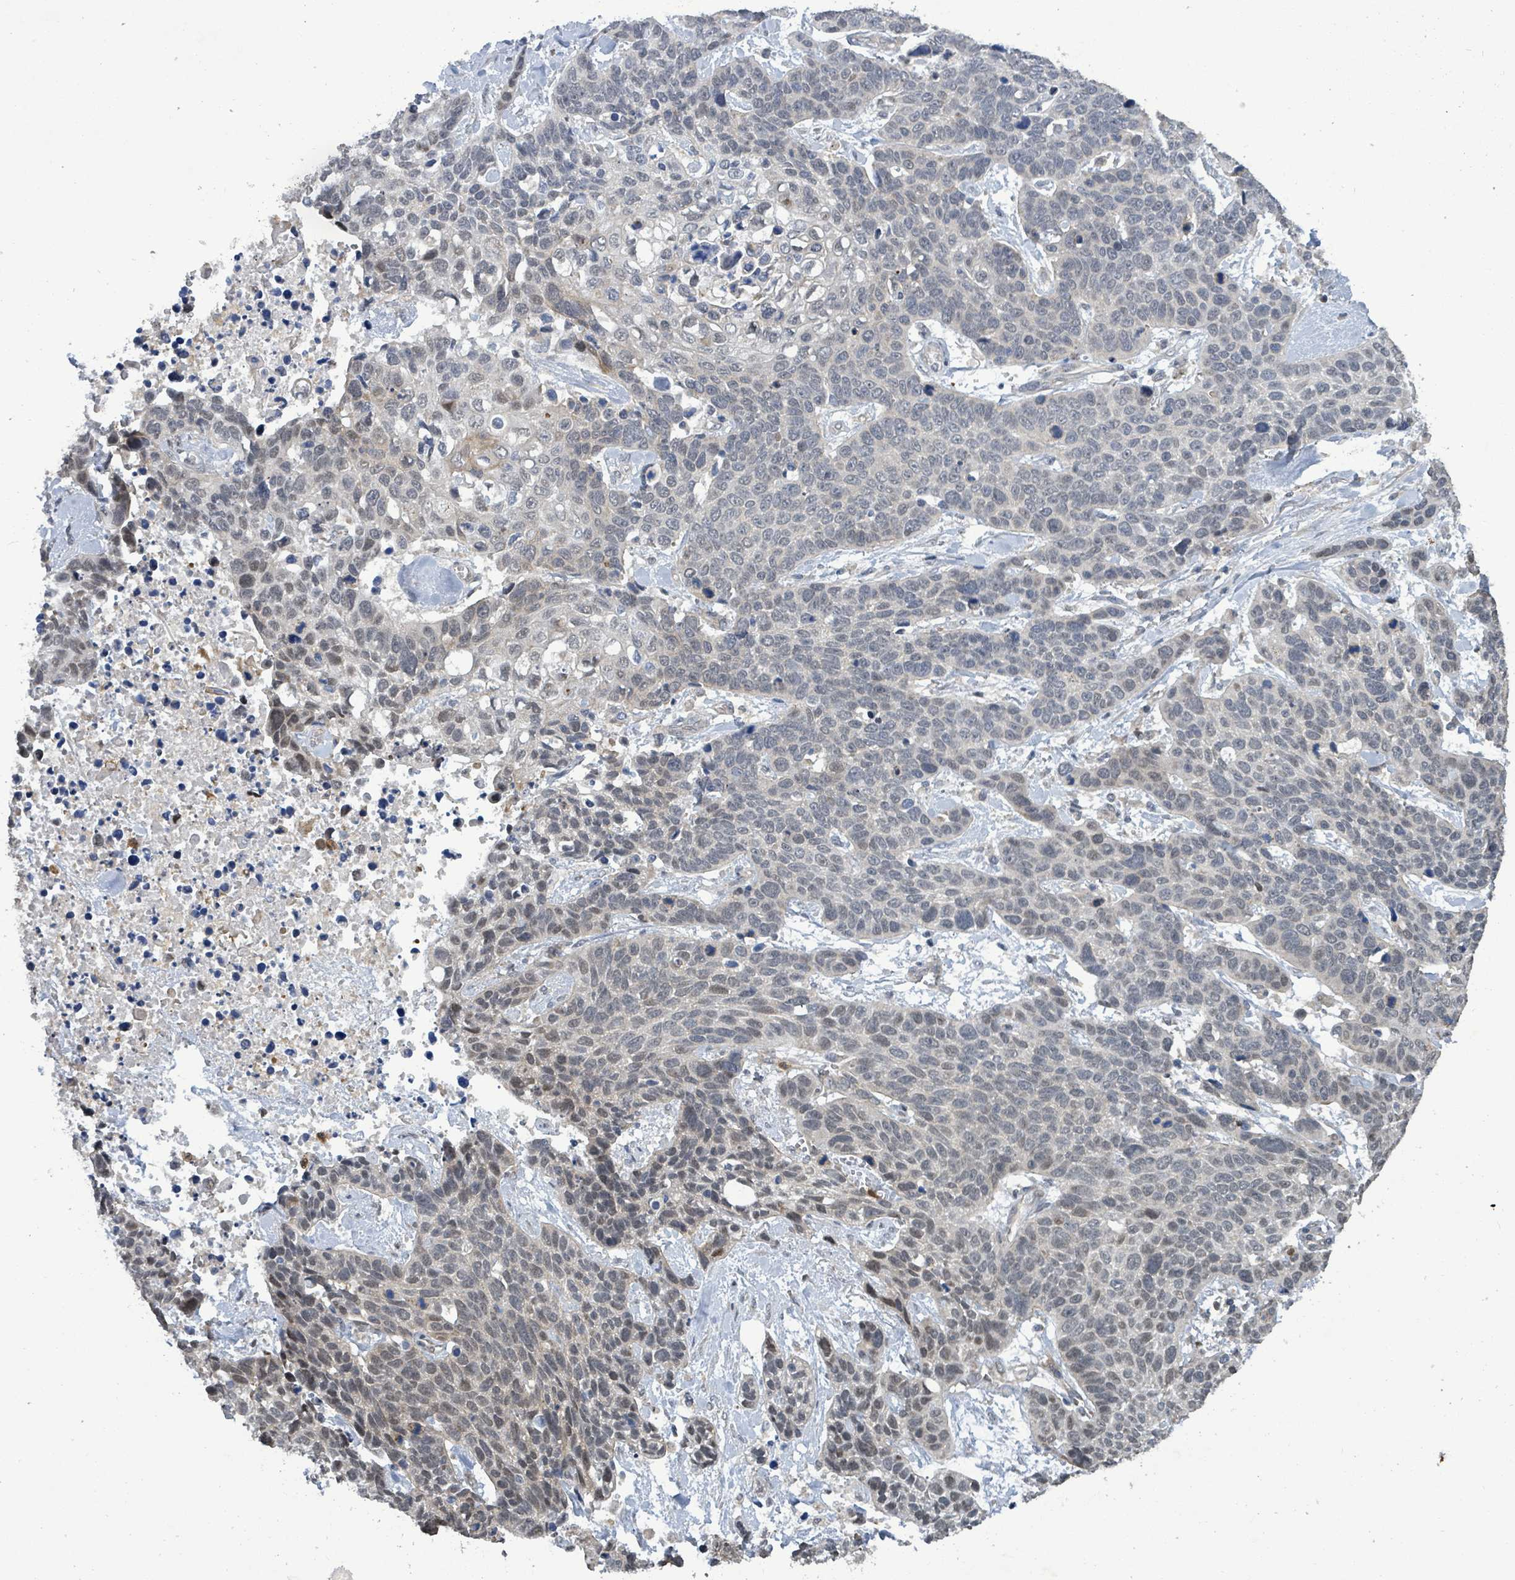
{"staining": {"intensity": "negative", "quantity": "none", "location": "none"}, "tissue": "lung cancer", "cell_type": "Tumor cells", "image_type": "cancer", "snomed": [{"axis": "morphology", "description": "Squamous cell carcinoma, NOS"}, {"axis": "topography", "description": "Lung"}], "caption": "Immunohistochemical staining of squamous cell carcinoma (lung) displays no significant expression in tumor cells.", "gene": "COQ6", "patient": {"sex": "male", "age": 62}}